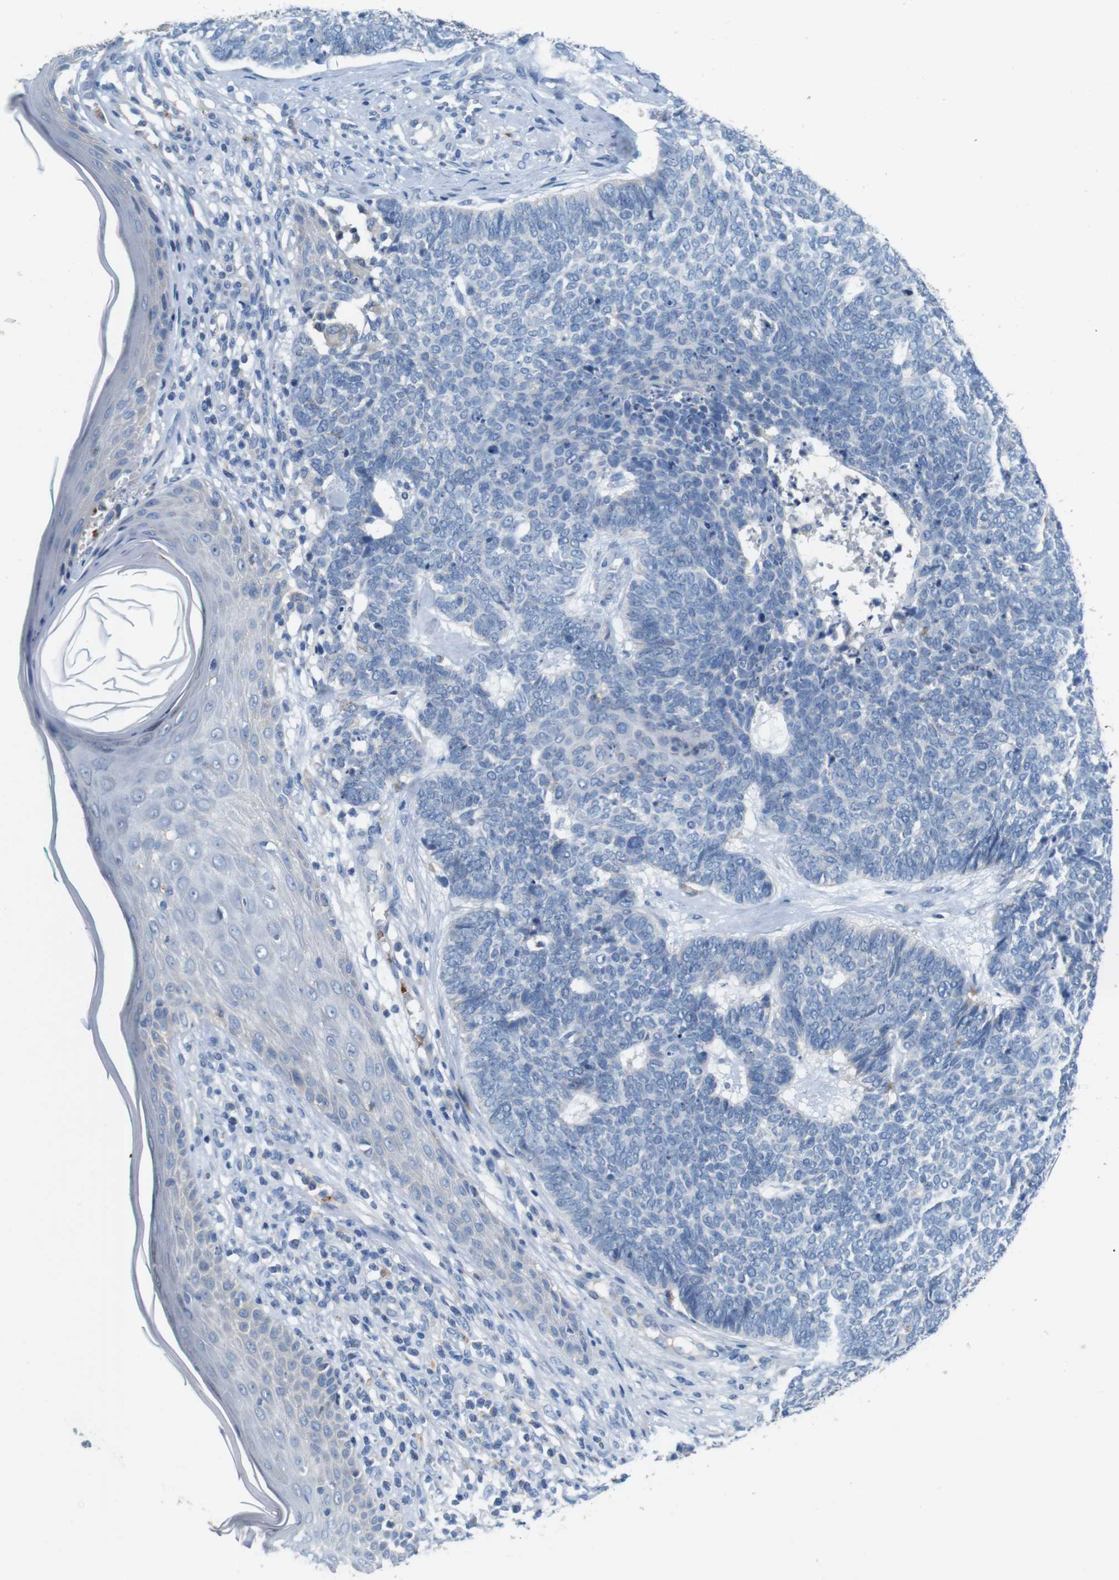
{"staining": {"intensity": "negative", "quantity": "none", "location": "none"}, "tissue": "skin cancer", "cell_type": "Tumor cells", "image_type": "cancer", "snomed": [{"axis": "morphology", "description": "Basal cell carcinoma"}, {"axis": "topography", "description": "Skin"}], "caption": "Human skin cancer stained for a protein using IHC shows no staining in tumor cells.", "gene": "IGSF8", "patient": {"sex": "female", "age": 84}}